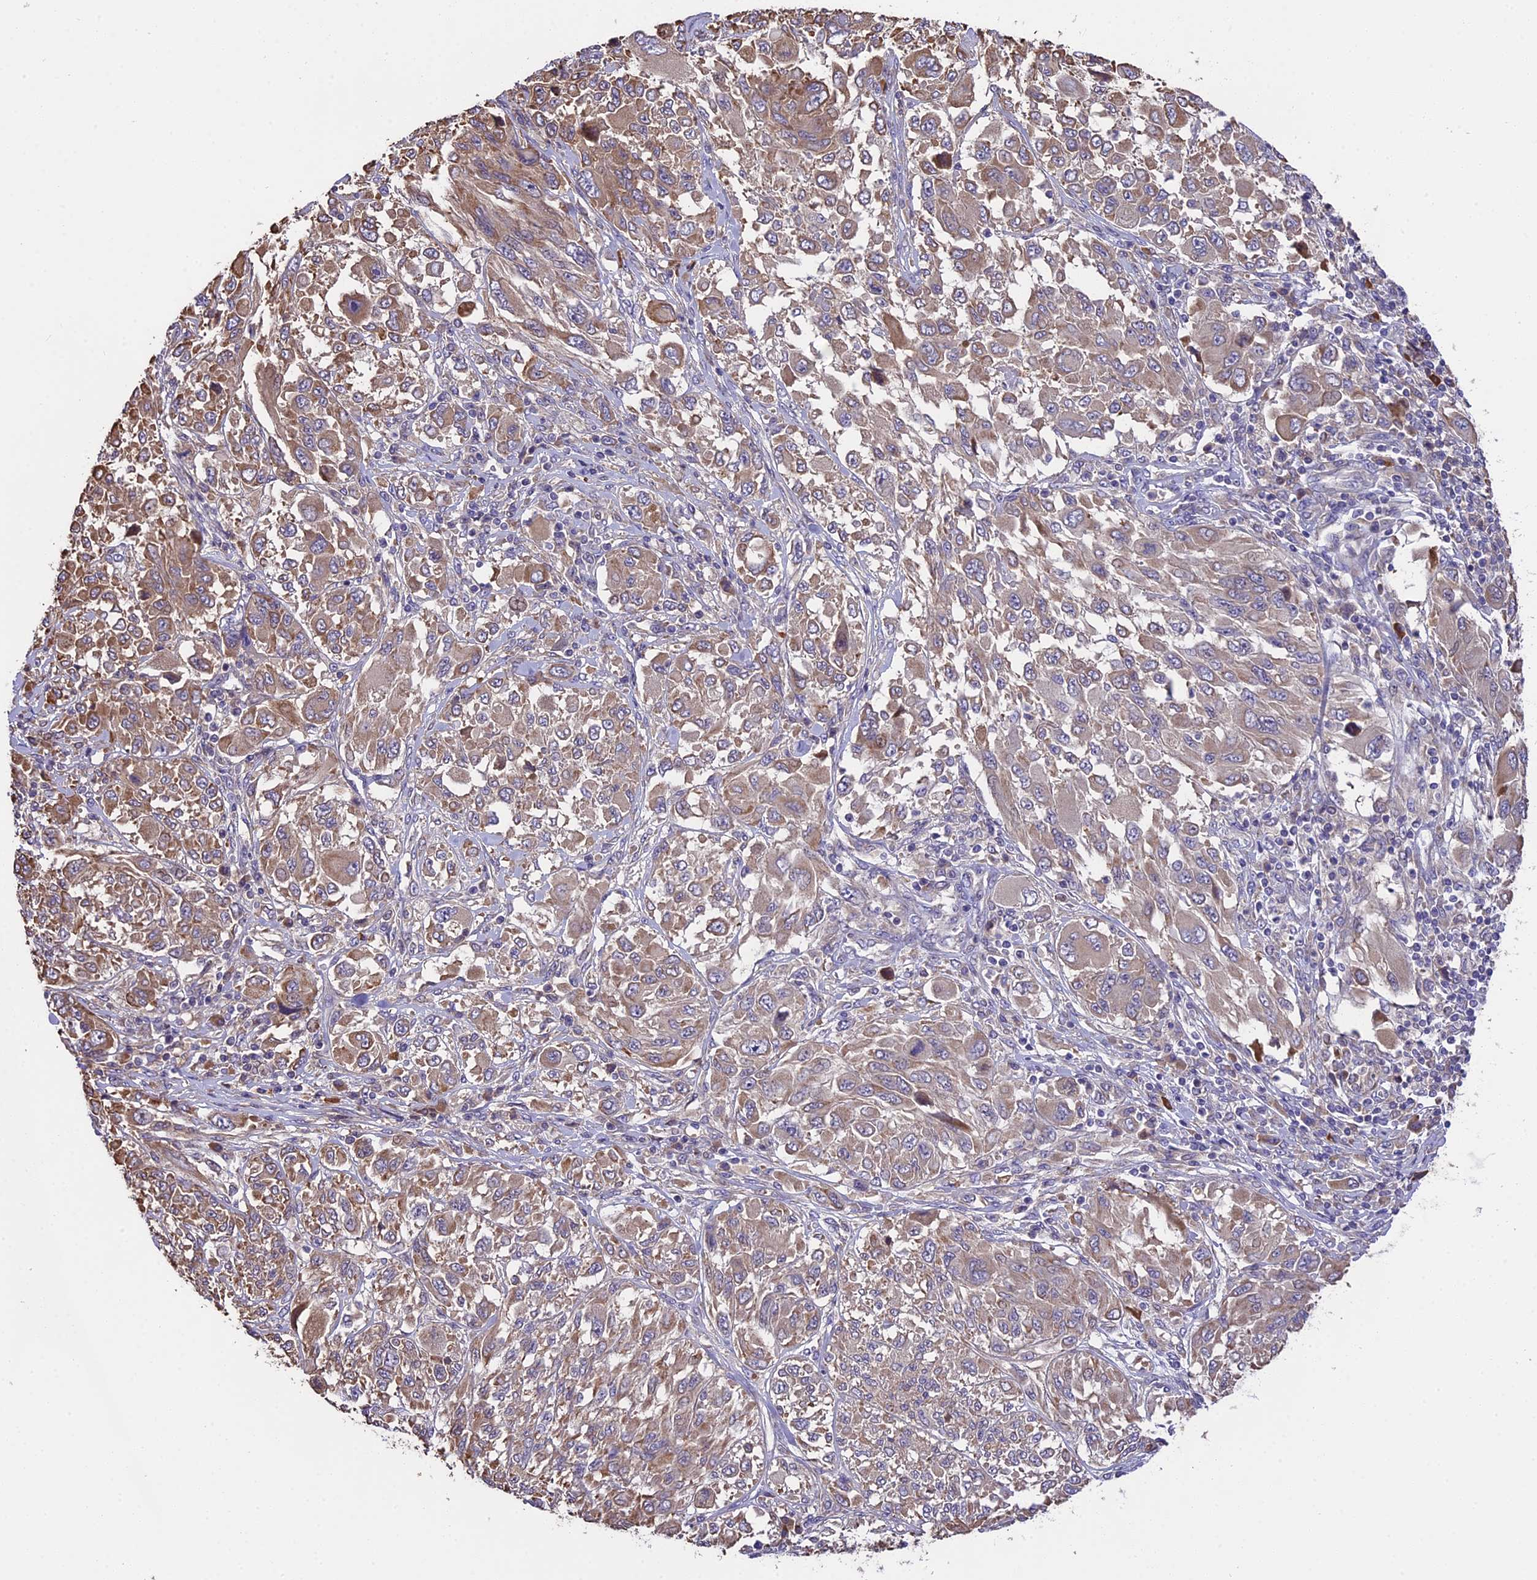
{"staining": {"intensity": "weak", "quantity": ">75%", "location": "cytoplasmic/membranous"}, "tissue": "melanoma", "cell_type": "Tumor cells", "image_type": "cancer", "snomed": [{"axis": "morphology", "description": "Malignant melanoma, NOS"}, {"axis": "topography", "description": "Skin"}], "caption": "High-power microscopy captured an immunohistochemistry image of malignant melanoma, revealing weak cytoplasmic/membranous positivity in about >75% of tumor cells.", "gene": "ABCC10", "patient": {"sex": "female", "age": 91}}